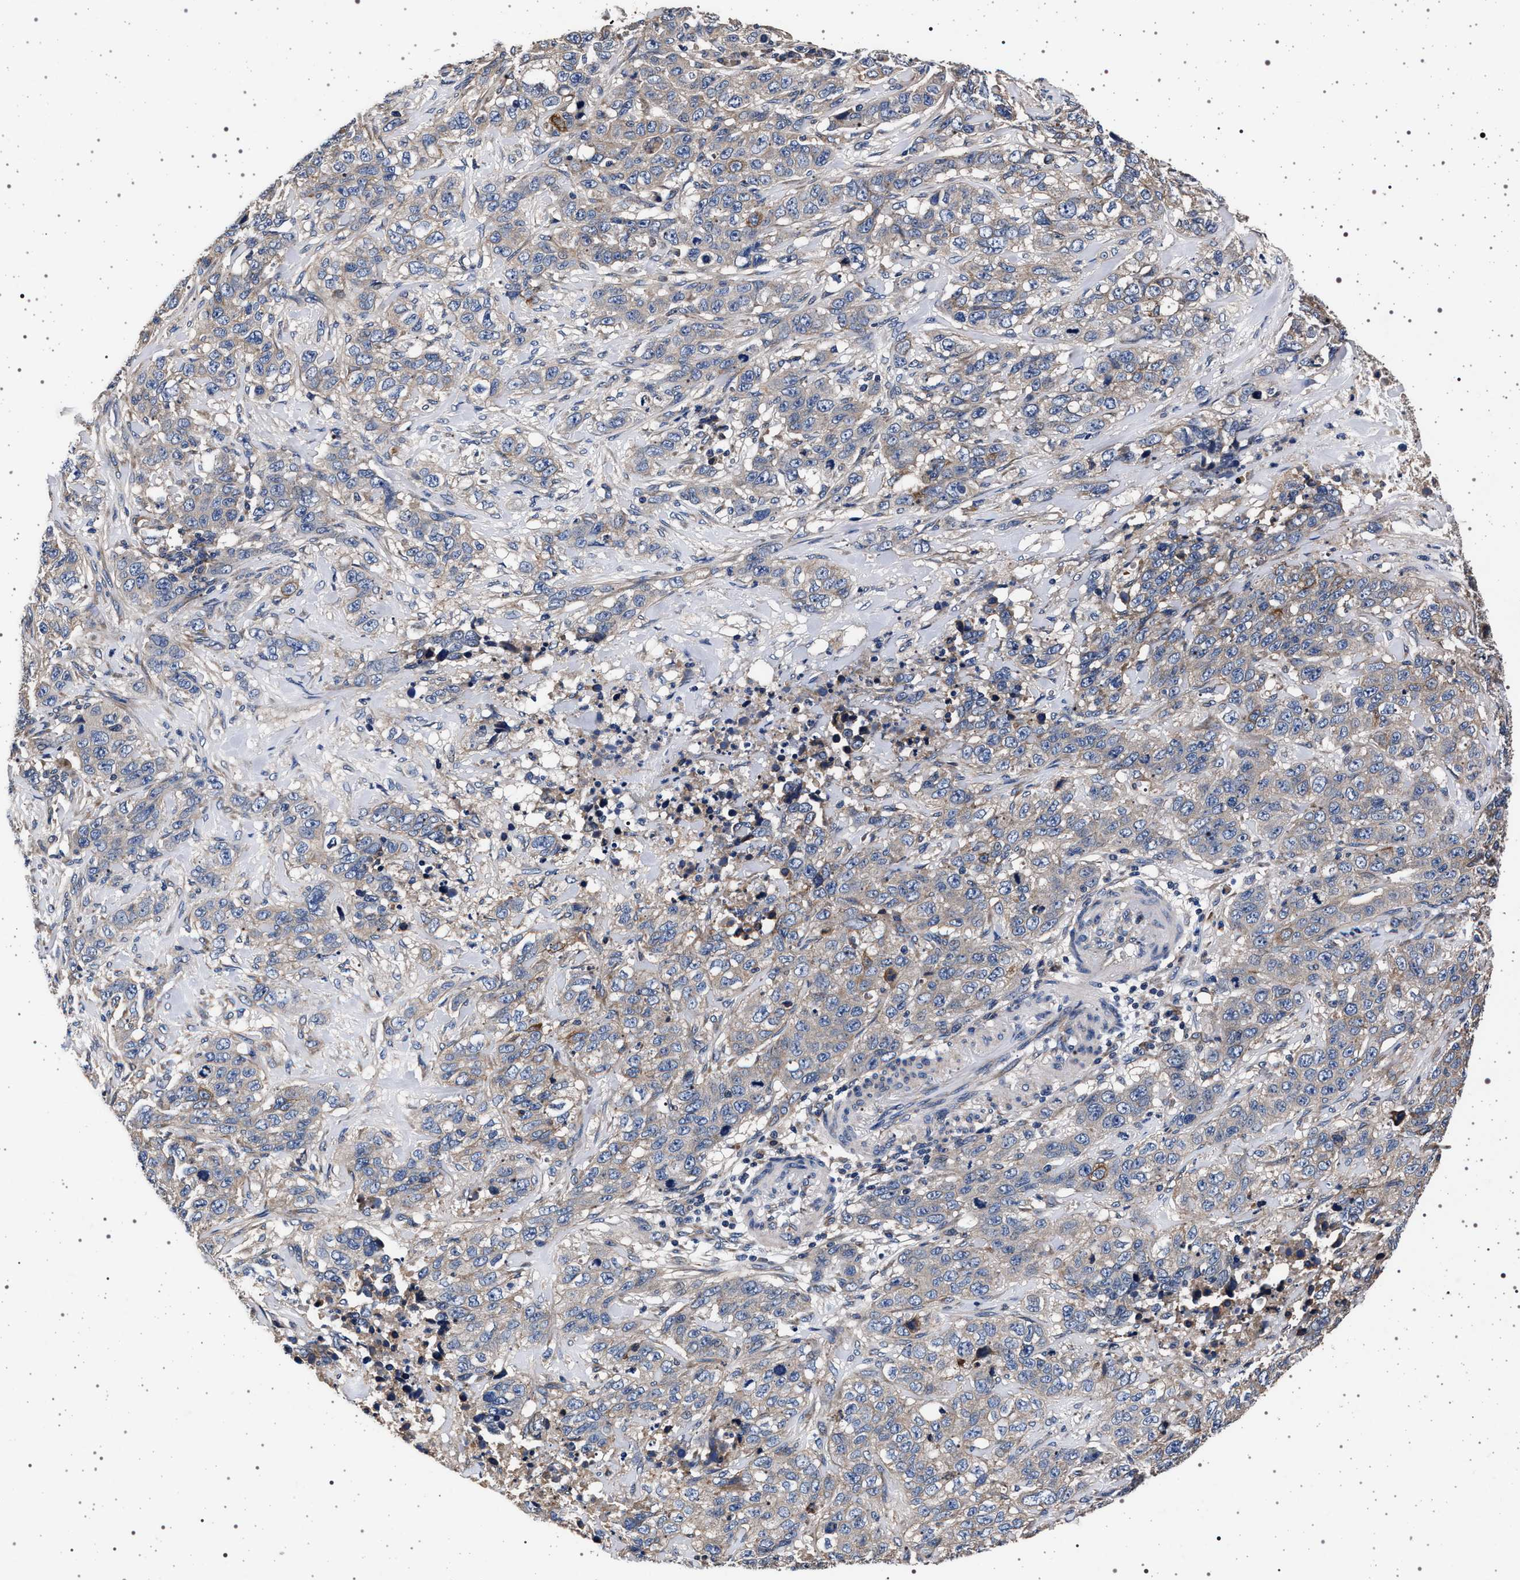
{"staining": {"intensity": "negative", "quantity": "none", "location": "none"}, "tissue": "stomach cancer", "cell_type": "Tumor cells", "image_type": "cancer", "snomed": [{"axis": "morphology", "description": "Adenocarcinoma, NOS"}, {"axis": "topography", "description": "Stomach"}], "caption": "IHC of stomach cancer shows no expression in tumor cells.", "gene": "MAP3K2", "patient": {"sex": "male", "age": 48}}